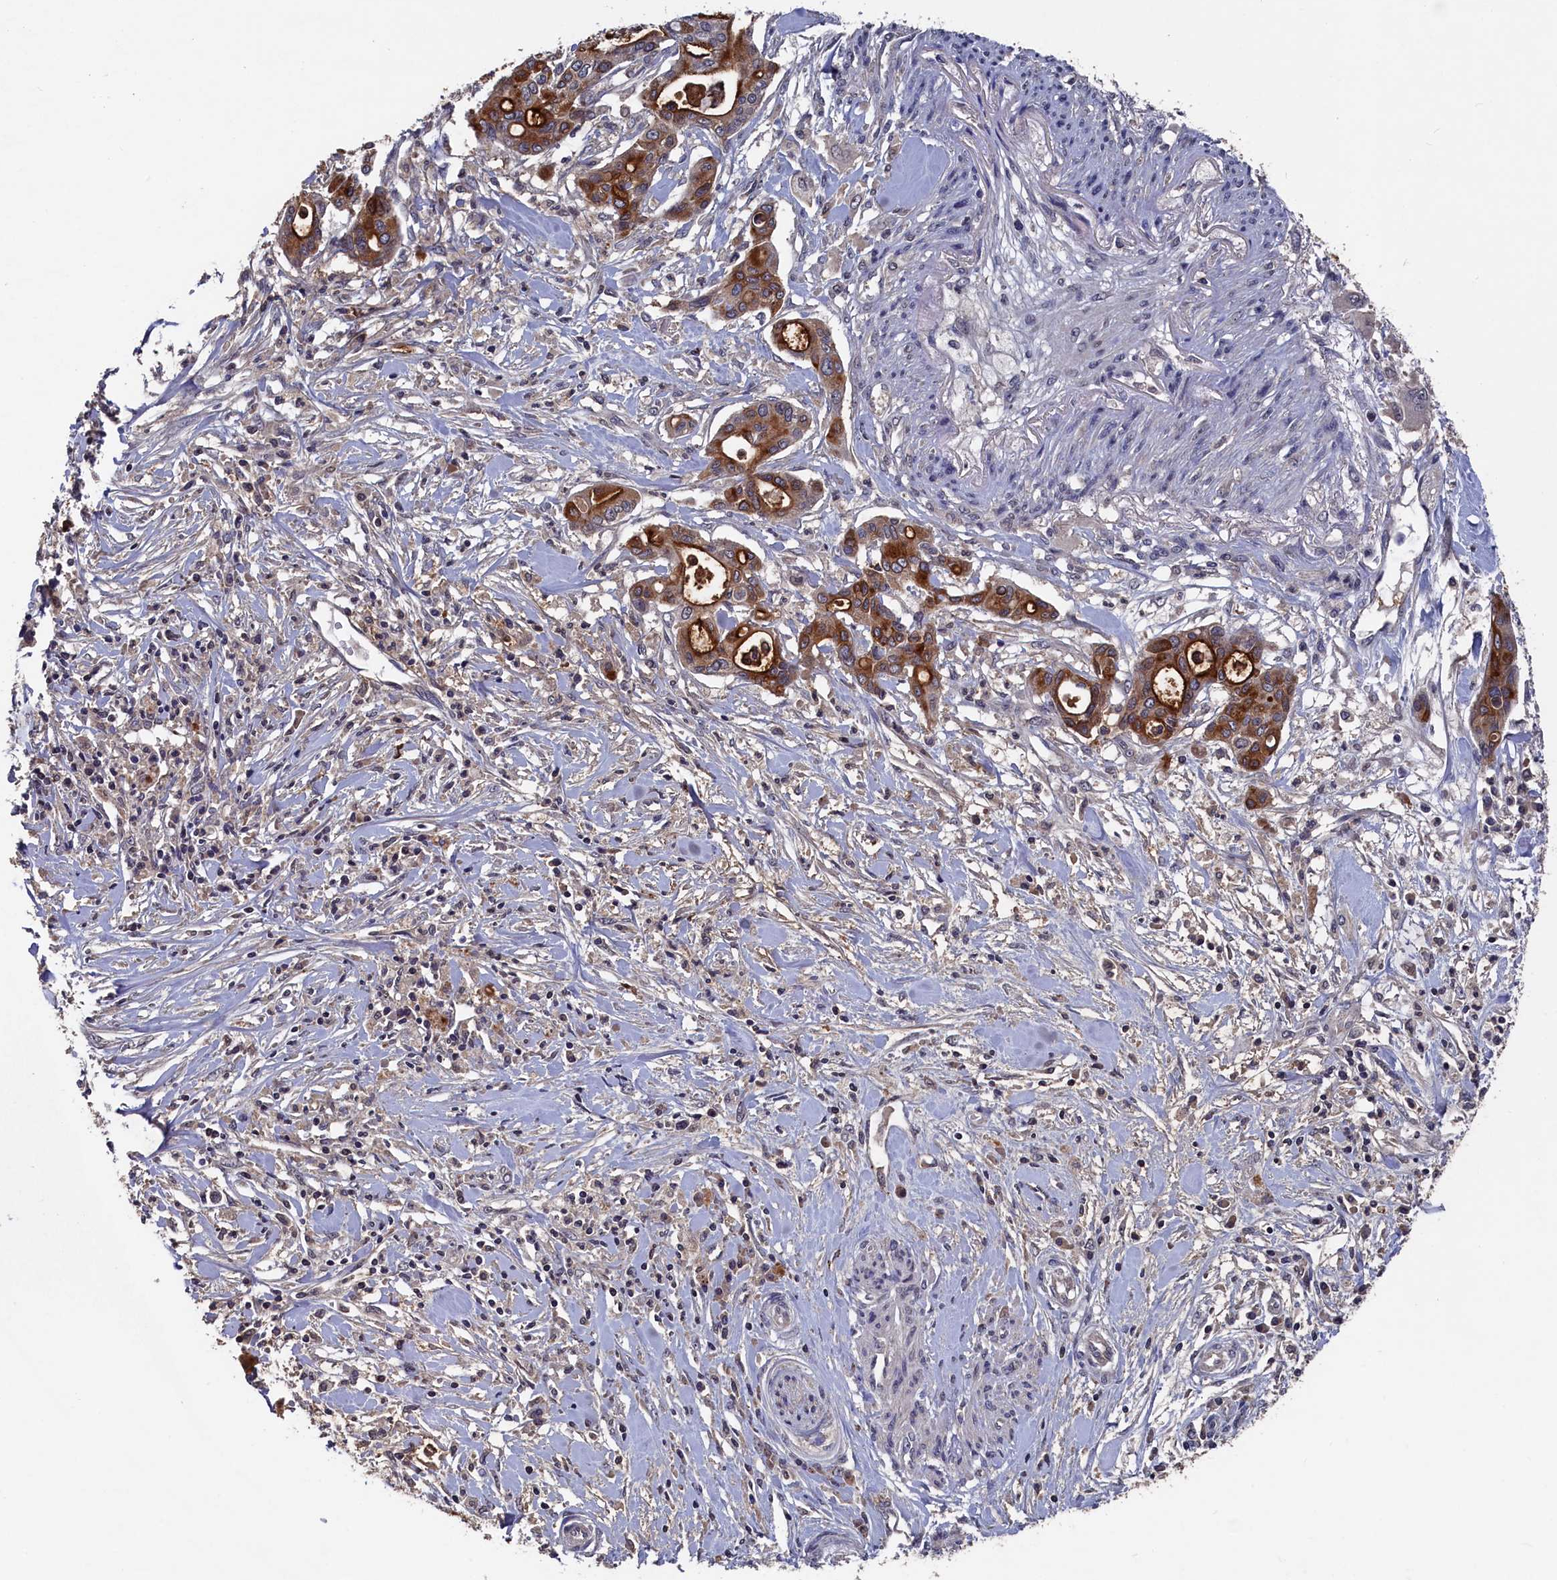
{"staining": {"intensity": "strong", "quantity": "25%-75%", "location": "cytoplasmic/membranous"}, "tissue": "pancreatic cancer", "cell_type": "Tumor cells", "image_type": "cancer", "snomed": [{"axis": "morphology", "description": "Adenocarcinoma, NOS"}, {"axis": "topography", "description": "Pancreas"}], "caption": "Adenocarcinoma (pancreatic) was stained to show a protein in brown. There is high levels of strong cytoplasmic/membranous staining in about 25%-75% of tumor cells.", "gene": "TMC5", "patient": {"sex": "male", "age": 46}}